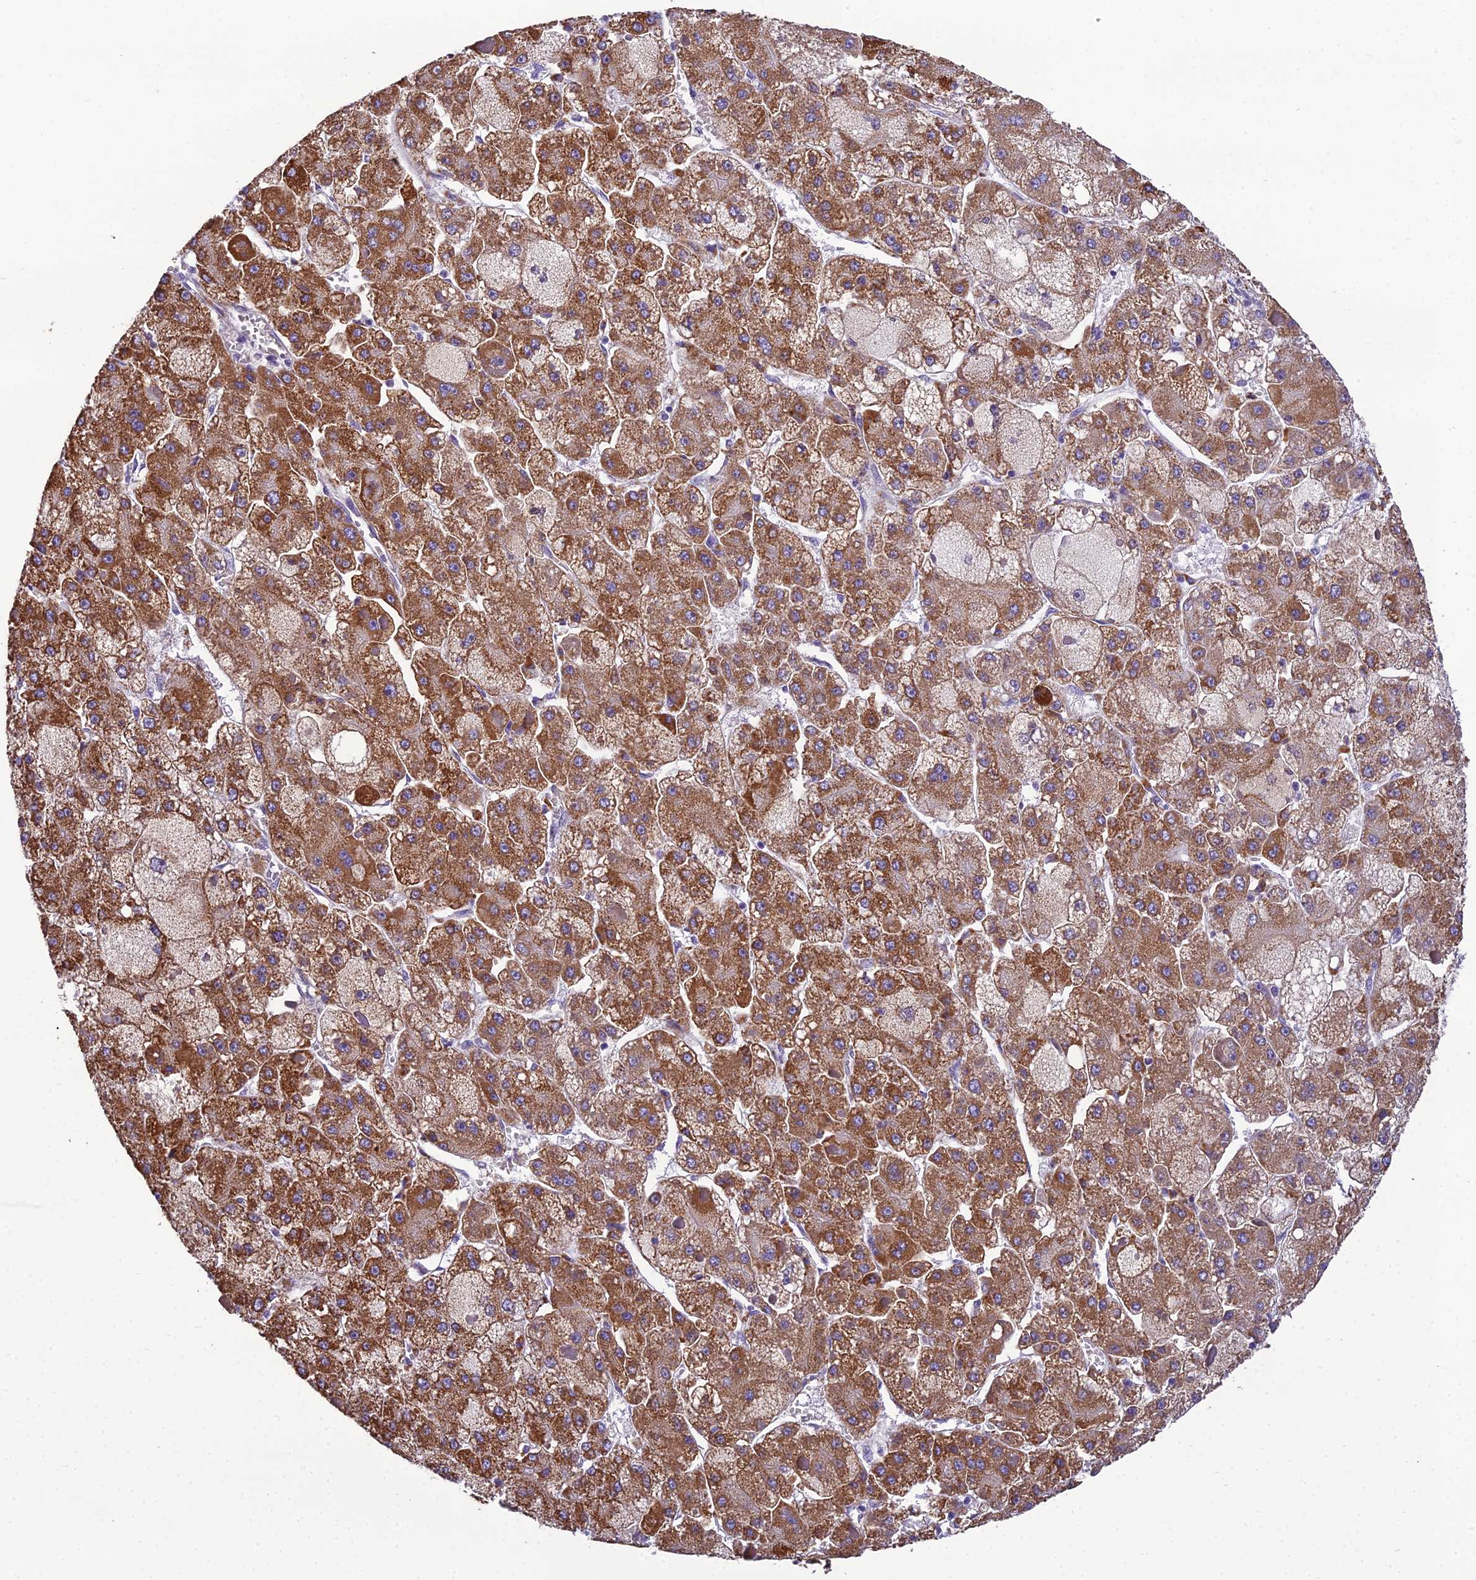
{"staining": {"intensity": "strong", "quantity": "25%-75%", "location": "cytoplasmic/membranous"}, "tissue": "liver cancer", "cell_type": "Tumor cells", "image_type": "cancer", "snomed": [{"axis": "morphology", "description": "Carcinoma, Hepatocellular, NOS"}, {"axis": "topography", "description": "Liver"}], "caption": "An immunohistochemistry (IHC) image of tumor tissue is shown. Protein staining in brown labels strong cytoplasmic/membranous positivity in liver cancer (hepatocellular carcinoma) within tumor cells.", "gene": "MIIP", "patient": {"sex": "female", "age": 73}}